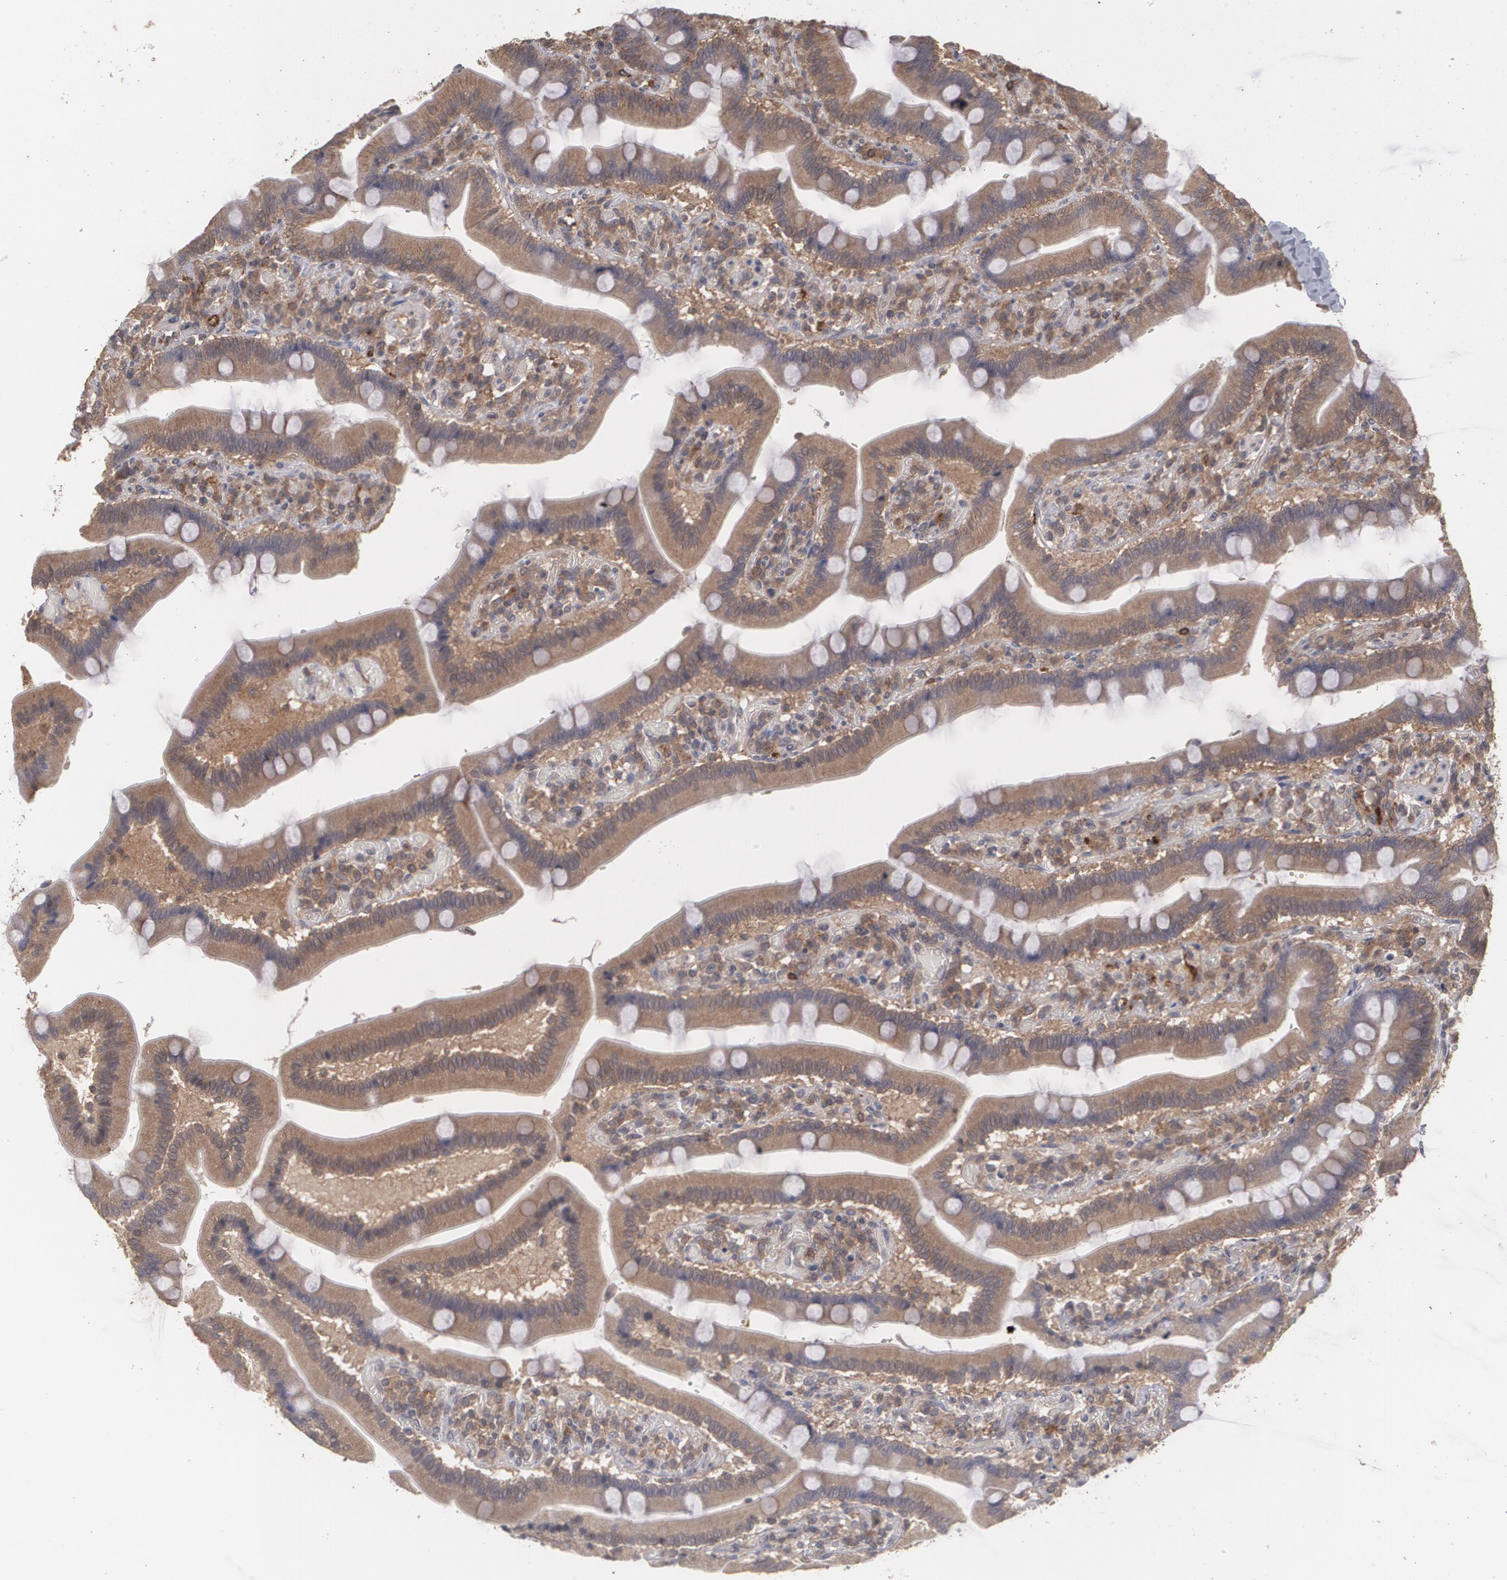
{"staining": {"intensity": "moderate", "quantity": ">75%", "location": "cytoplasmic/membranous"}, "tissue": "duodenum", "cell_type": "Glandular cells", "image_type": "normal", "snomed": [{"axis": "morphology", "description": "Normal tissue, NOS"}, {"axis": "topography", "description": "Duodenum"}], "caption": "Protein expression analysis of benign duodenum demonstrates moderate cytoplasmic/membranous staining in approximately >75% of glandular cells. The staining was performed using DAB to visualize the protein expression in brown, while the nuclei were stained in blue with hematoxylin (Magnification: 20x).", "gene": "ARF6", "patient": {"sex": "male", "age": 66}}